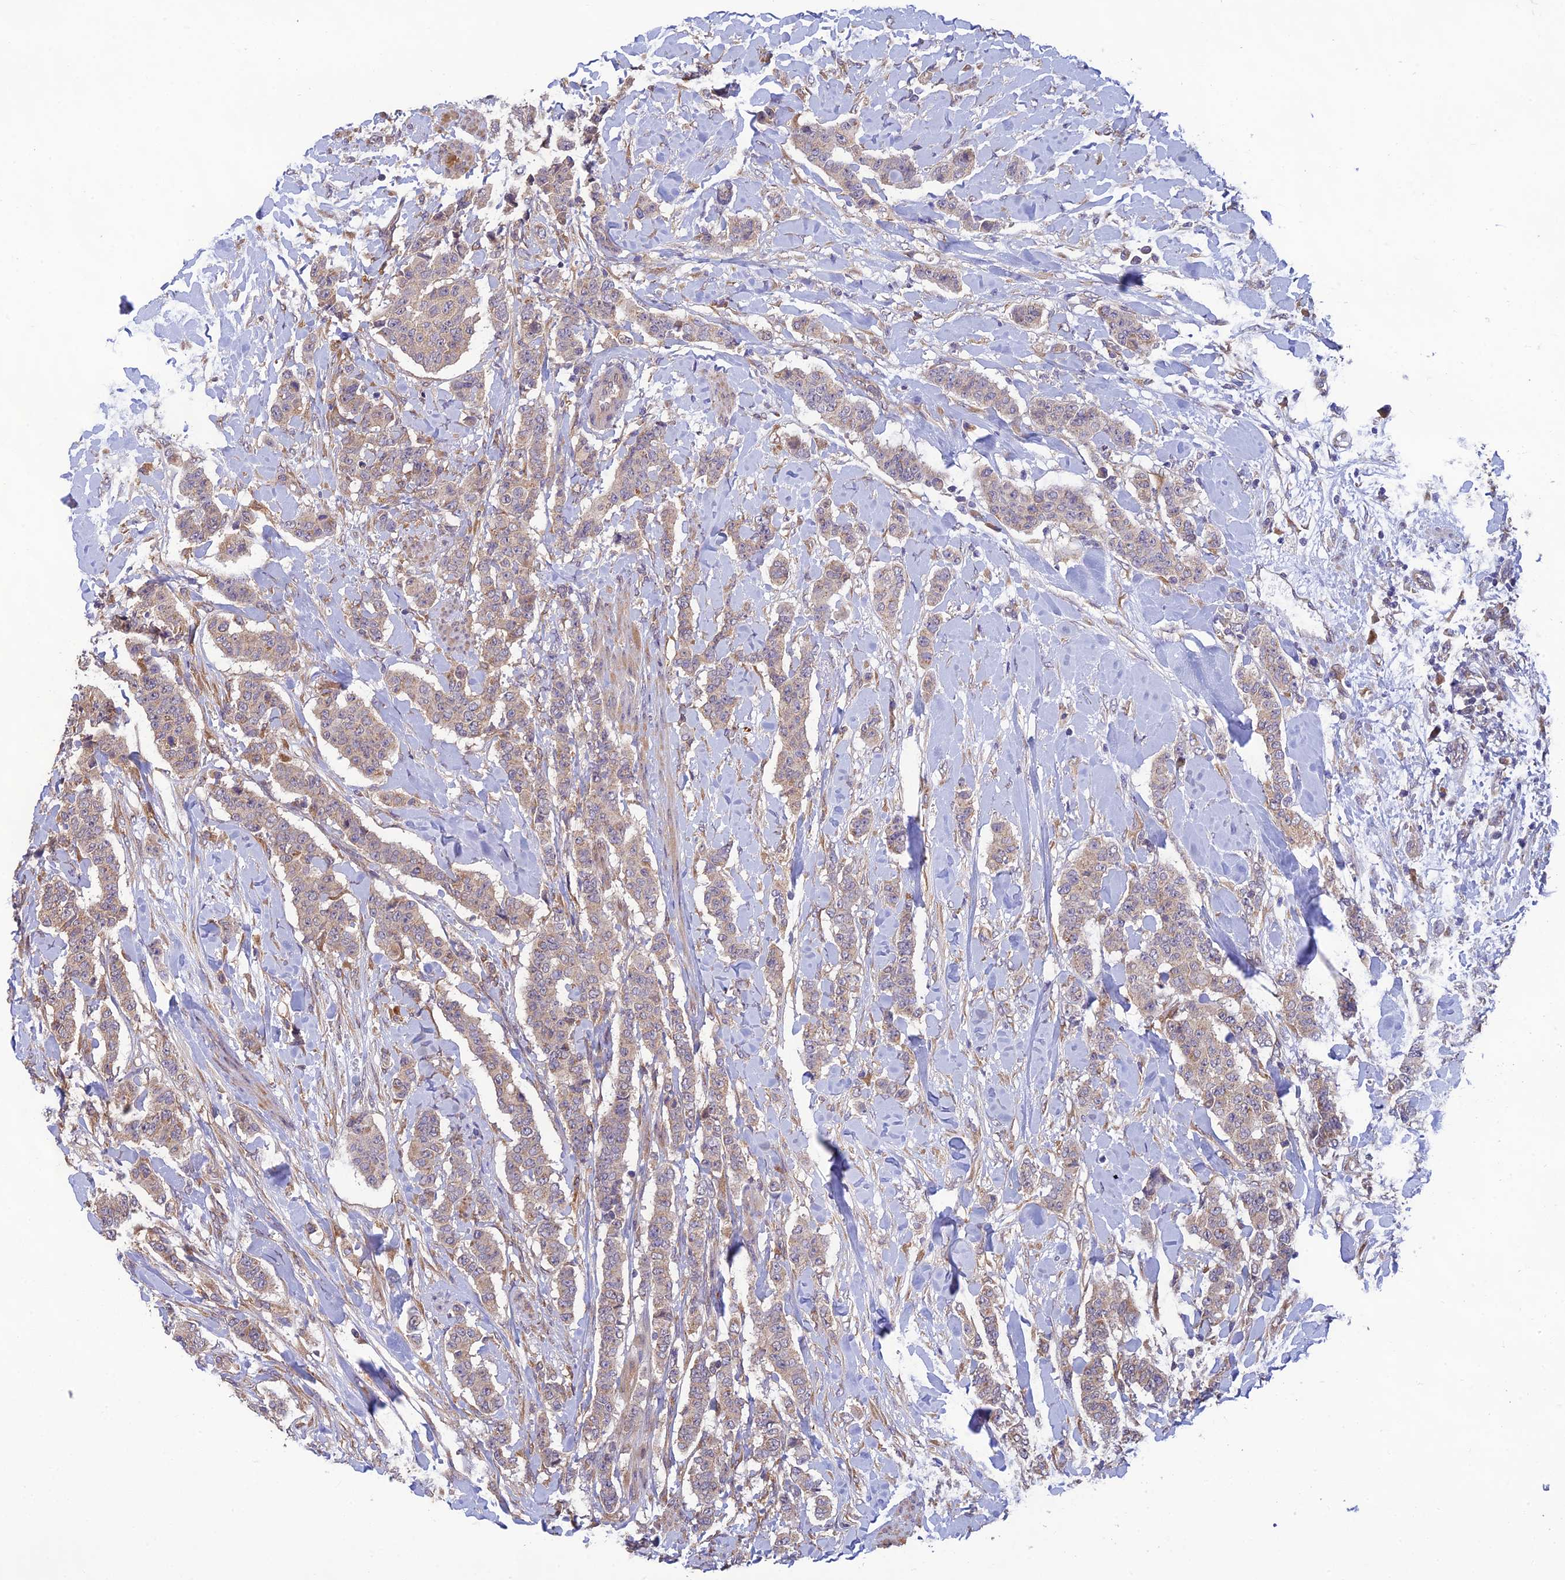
{"staining": {"intensity": "weak", "quantity": ">75%", "location": "cytoplasmic/membranous"}, "tissue": "breast cancer", "cell_type": "Tumor cells", "image_type": "cancer", "snomed": [{"axis": "morphology", "description": "Duct carcinoma"}, {"axis": "topography", "description": "Breast"}], "caption": "Tumor cells display weak cytoplasmic/membranous positivity in approximately >75% of cells in infiltrating ductal carcinoma (breast).", "gene": "MRNIP", "patient": {"sex": "female", "age": 40}}